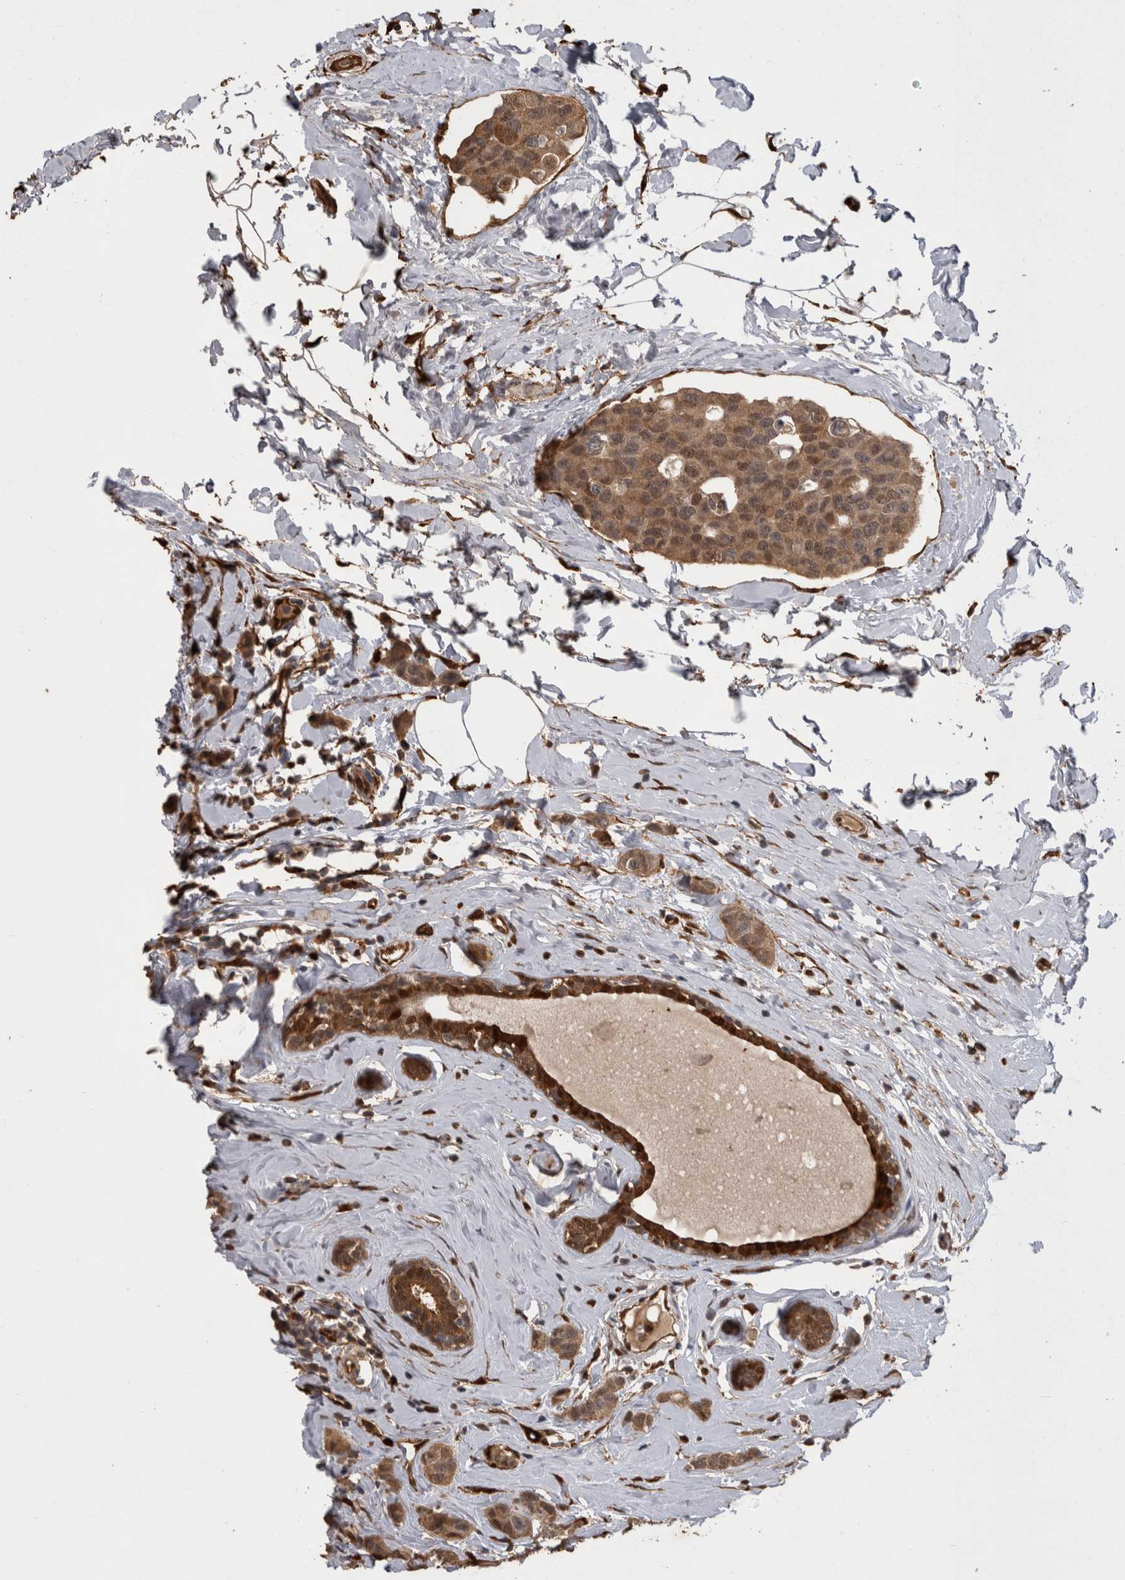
{"staining": {"intensity": "moderate", "quantity": ">75%", "location": "cytoplasmic/membranous,nuclear"}, "tissue": "breast cancer", "cell_type": "Tumor cells", "image_type": "cancer", "snomed": [{"axis": "morphology", "description": "Normal tissue, NOS"}, {"axis": "morphology", "description": "Duct carcinoma"}, {"axis": "topography", "description": "Breast"}], "caption": "Brown immunohistochemical staining in human breast infiltrating ductal carcinoma demonstrates moderate cytoplasmic/membranous and nuclear positivity in approximately >75% of tumor cells.", "gene": "LXN", "patient": {"sex": "female", "age": 50}}